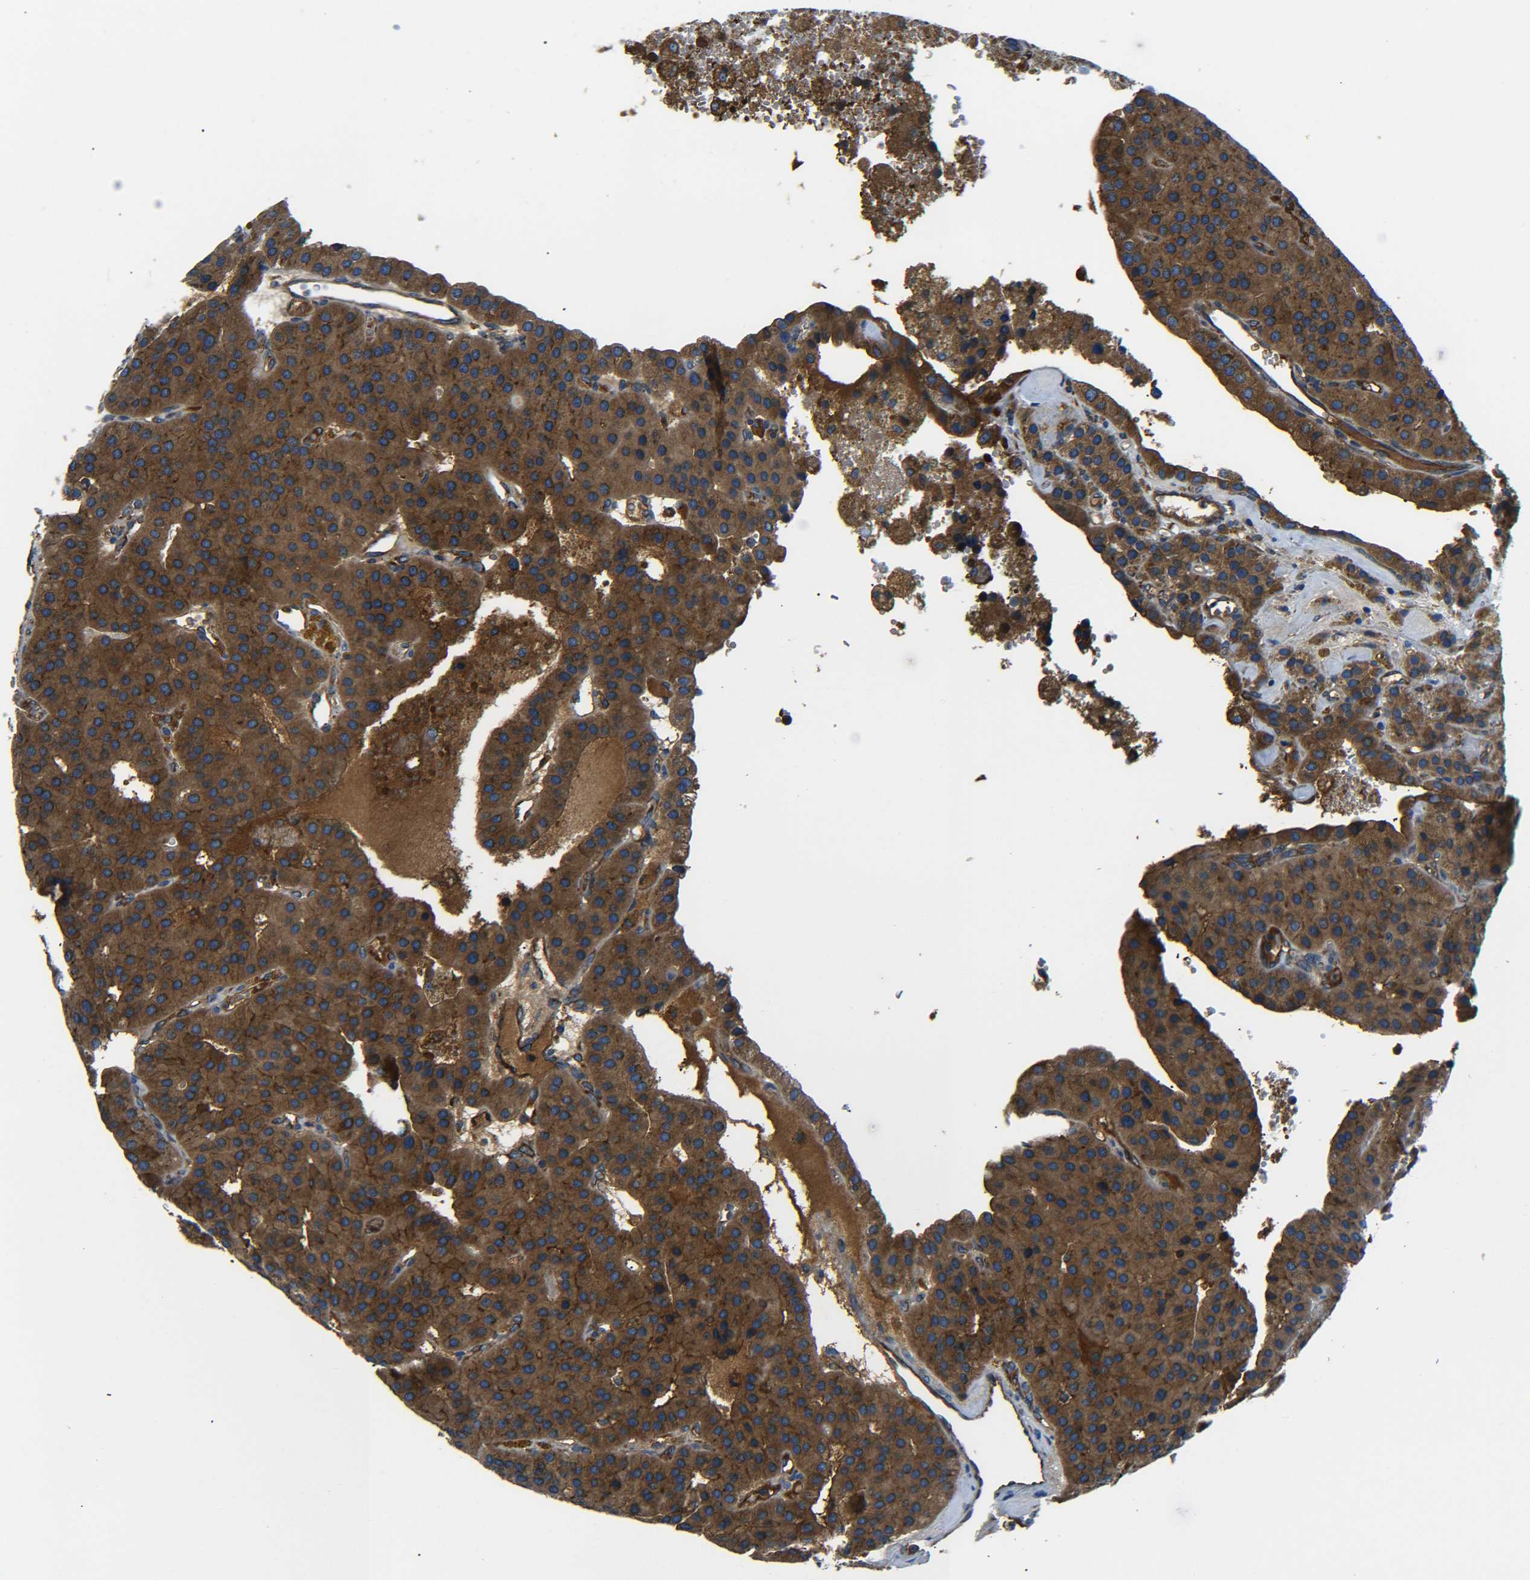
{"staining": {"intensity": "strong", "quantity": ">75%", "location": "cytoplasmic/membranous"}, "tissue": "parathyroid gland", "cell_type": "Glandular cells", "image_type": "normal", "snomed": [{"axis": "morphology", "description": "Normal tissue, NOS"}, {"axis": "morphology", "description": "Adenoma, NOS"}, {"axis": "topography", "description": "Parathyroid gland"}], "caption": "Immunohistochemistry (IHC) image of normal parathyroid gland: parathyroid gland stained using immunohistochemistry (IHC) shows high levels of strong protein expression localized specifically in the cytoplasmic/membranous of glandular cells, appearing as a cytoplasmic/membranous brown color.", "gene": "PREB", "patient": {"sex": "female", "age": 86}}